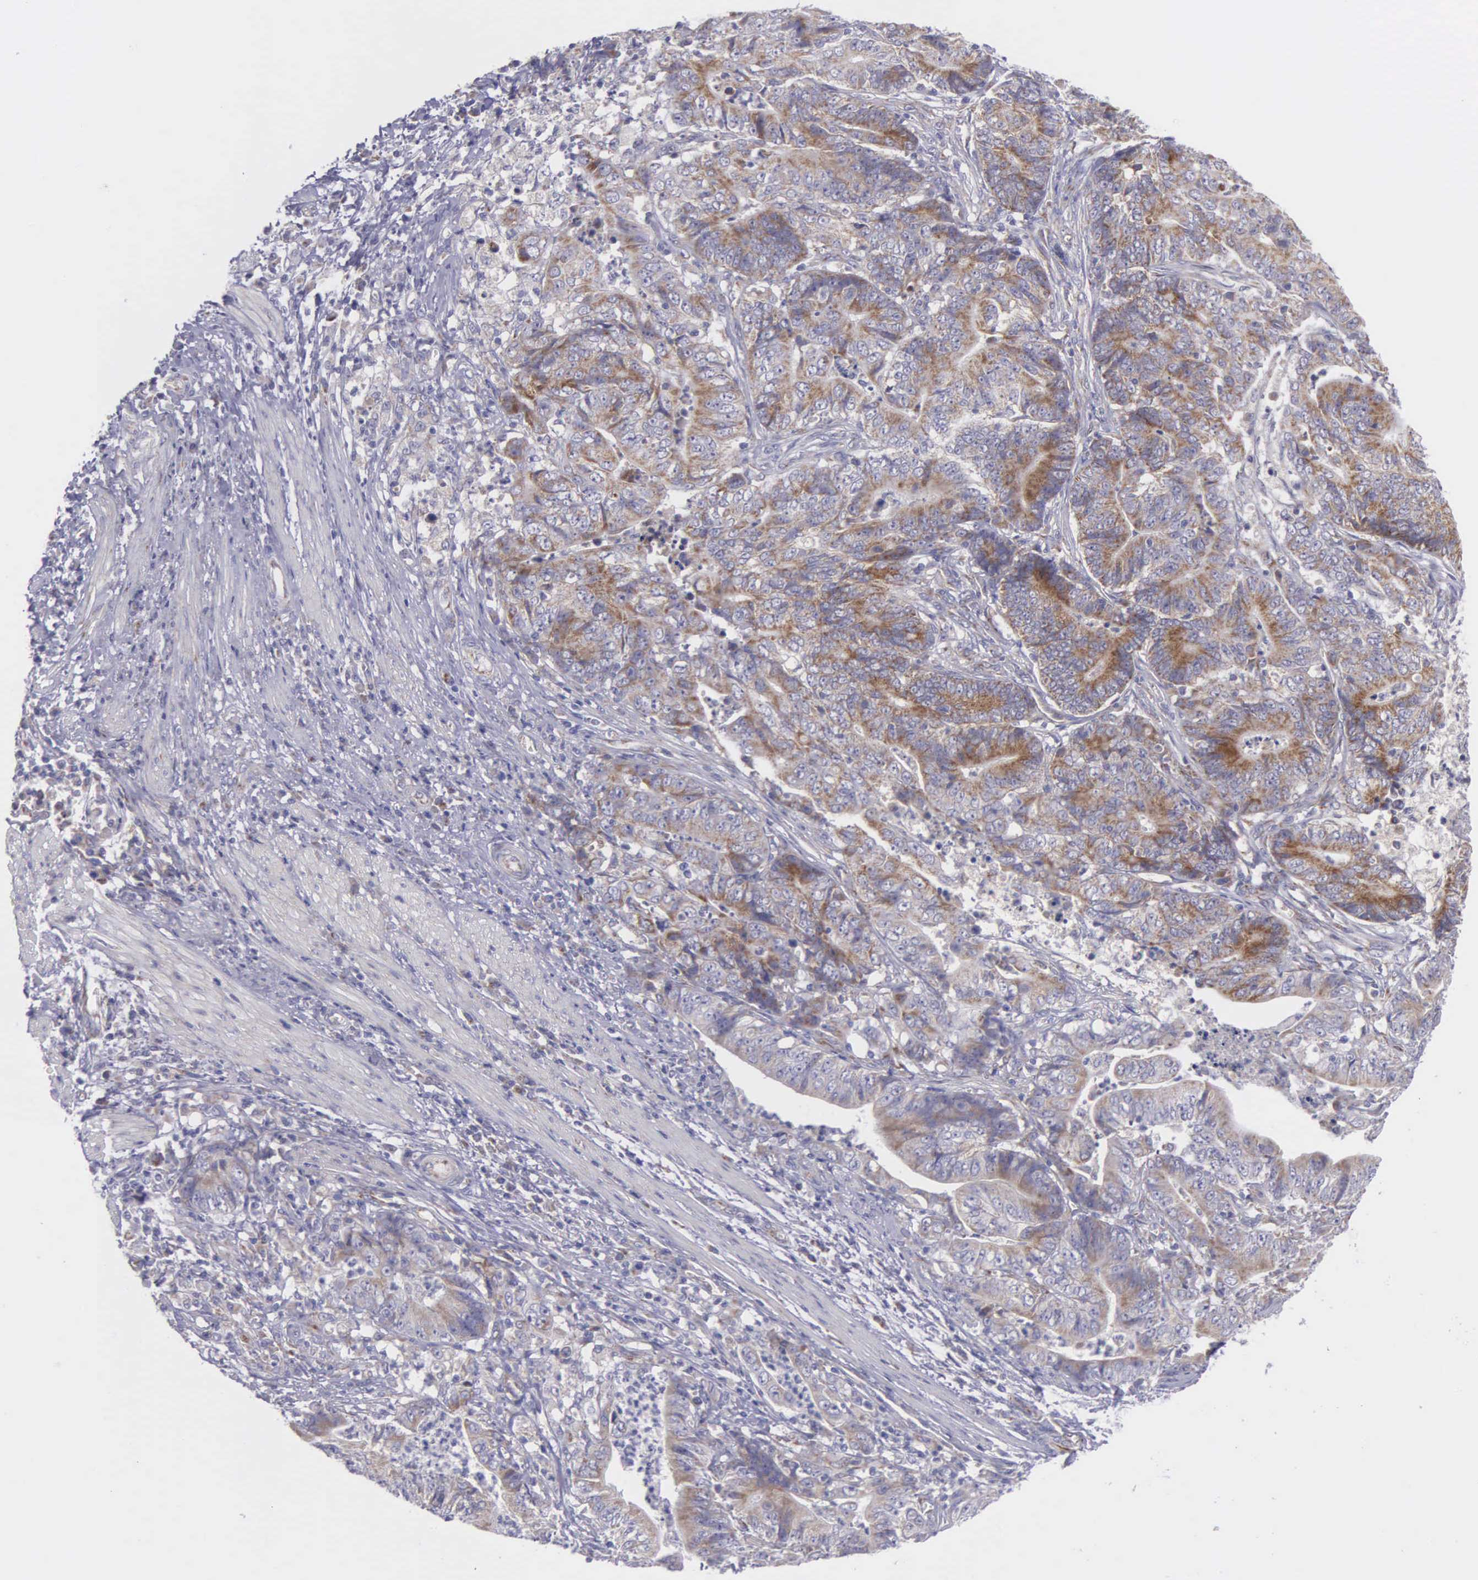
{"staining": {"intensity": "moderate", "quantity": "25%-75%", "location": "cytoplasmic/membranous"}, "tissue": "stomach cancer", "cell_type": "Tumor cells", "image_type": "cancer", "snomed": [{"axis": "morphology", "description": "Adenocarcinoma, NOS"}, {"axis": "topography", "description": "Stomach, lower"}], "caption": "Stomach cancer (adenocarcinoma) stained for a protein shows moderate cytoplasmic/membranous positivity in tumor cells. (DAB IHC with brightfield microscopy, high magnification).", "gene": "SYNJ2BP", "patient": {"sex": "female", "age": 86}}